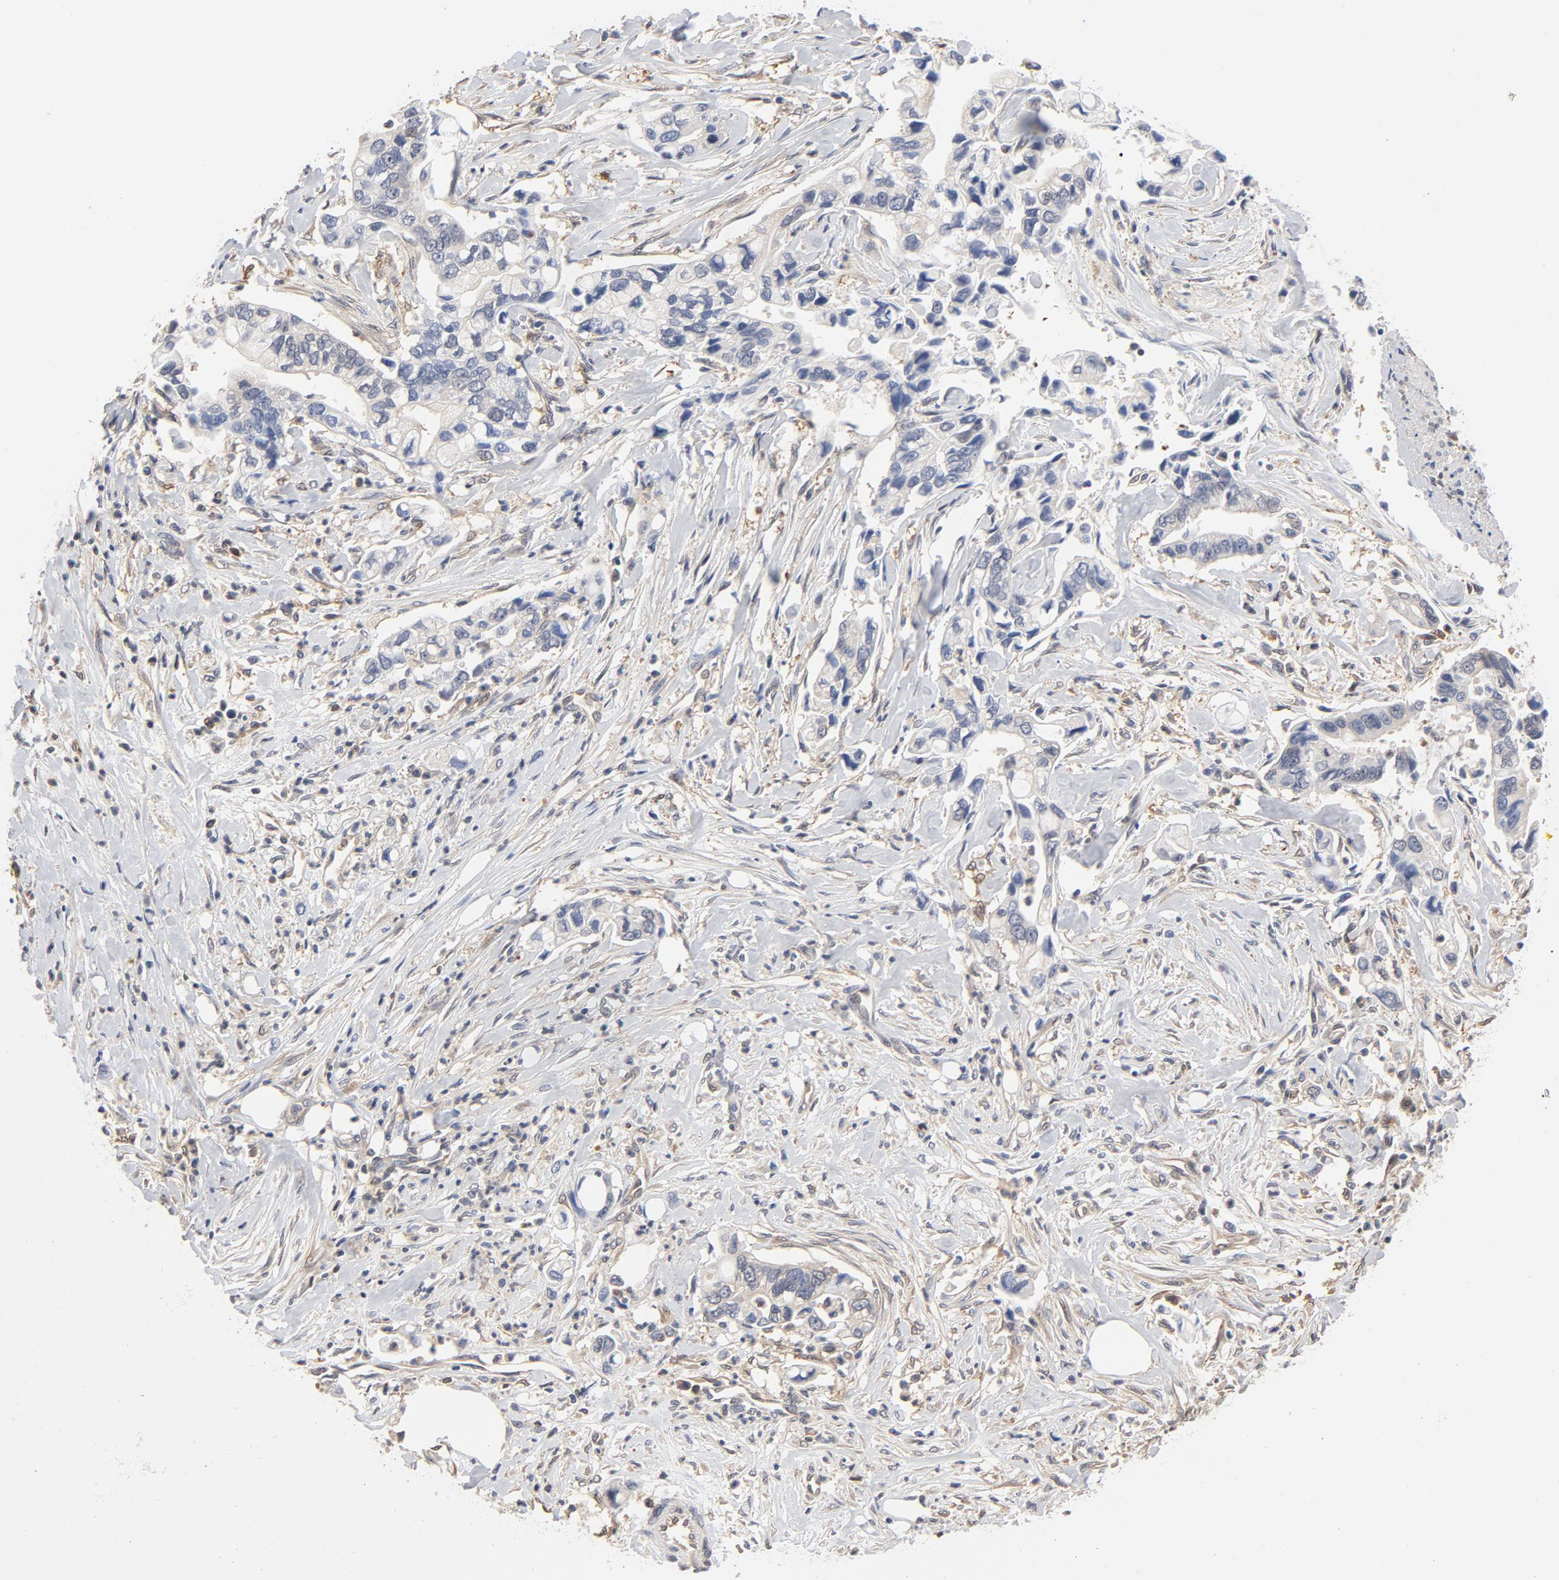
{"staining": {"intensity": "negative", "quantity": "none", "location": "none"}, "tissue": "pancreatic cancer", "cell_type": "Tumor cells", "image_type": "cancer", "snomed": [{"axis": "morphology", "description": "Adenocarcinoma, NOS"}, {"axis": "topography", "description": "Pancreas"}], "caption": "Immunohistochemistry micrograph of neoplastic tissue: pancreatic cancer (adenocarcinoma) stained with DAB displays no significant protein expression in tumor cells.", "gene": "ASMTL", "patient": {"sex": "male", "age": 70}}